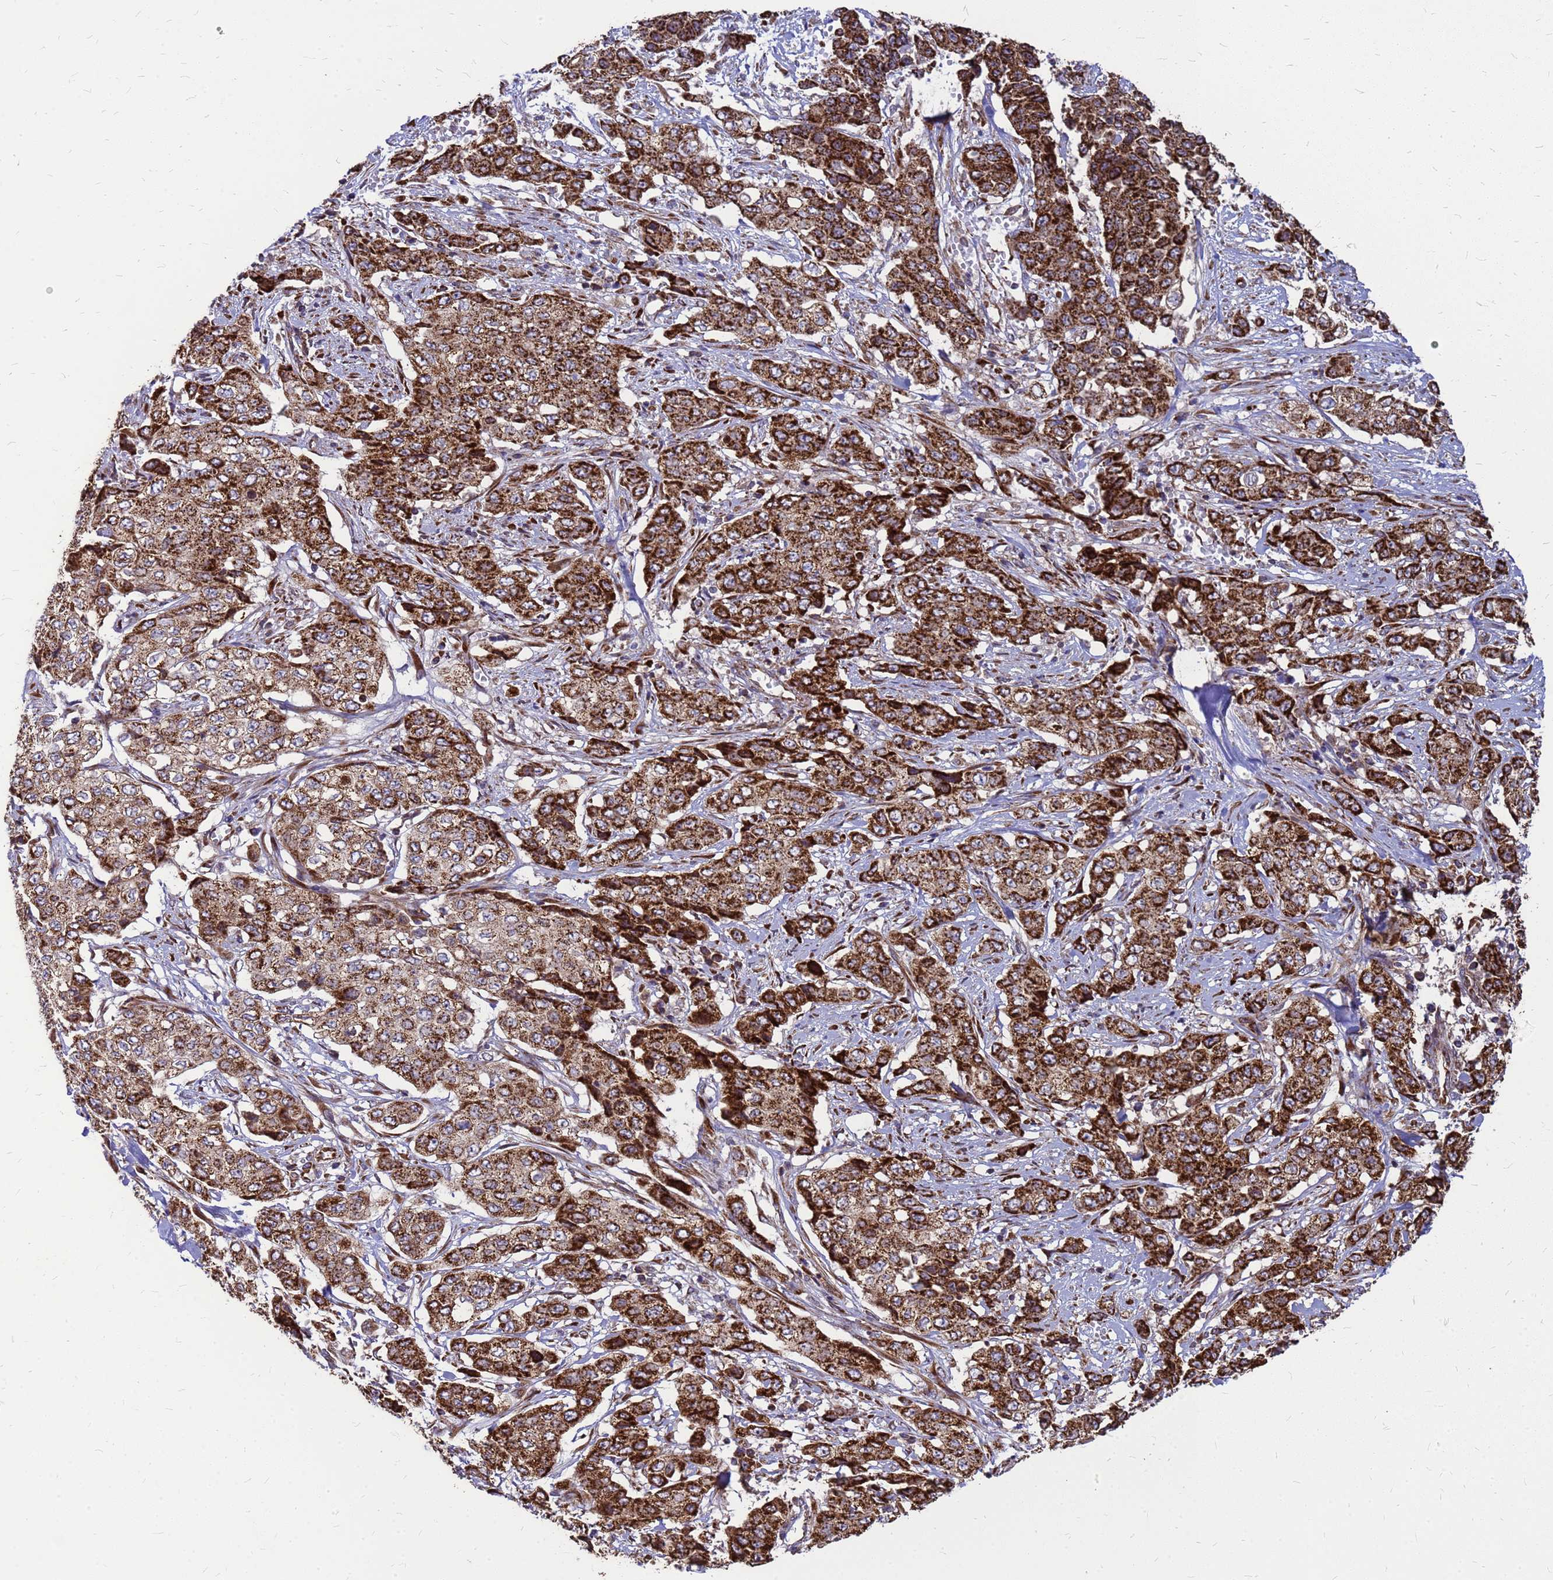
{"staining": {"intensity": "strong", "quantity": ">75%", "location": "cytoplasmic/membranous"}, "tissue": "stomach cancer", "cell_type": "Tumor cells", "image_type": "cancer", "snomed": [{"axis": "morphology", "description": "Adenocarcinoma, NOS"}, {"axis": "topography", "description": "Stomach, upper"}], "caption": "Tumor cells display high levels of strong cytoplasmic/membranous positivity in approximately >75% of cells in stomach cancer. (DAB = brown stain, brightfield microscopy at high magnification).", "gene": "FSTL4", "patient": {"sex": "male", "age": 62}}